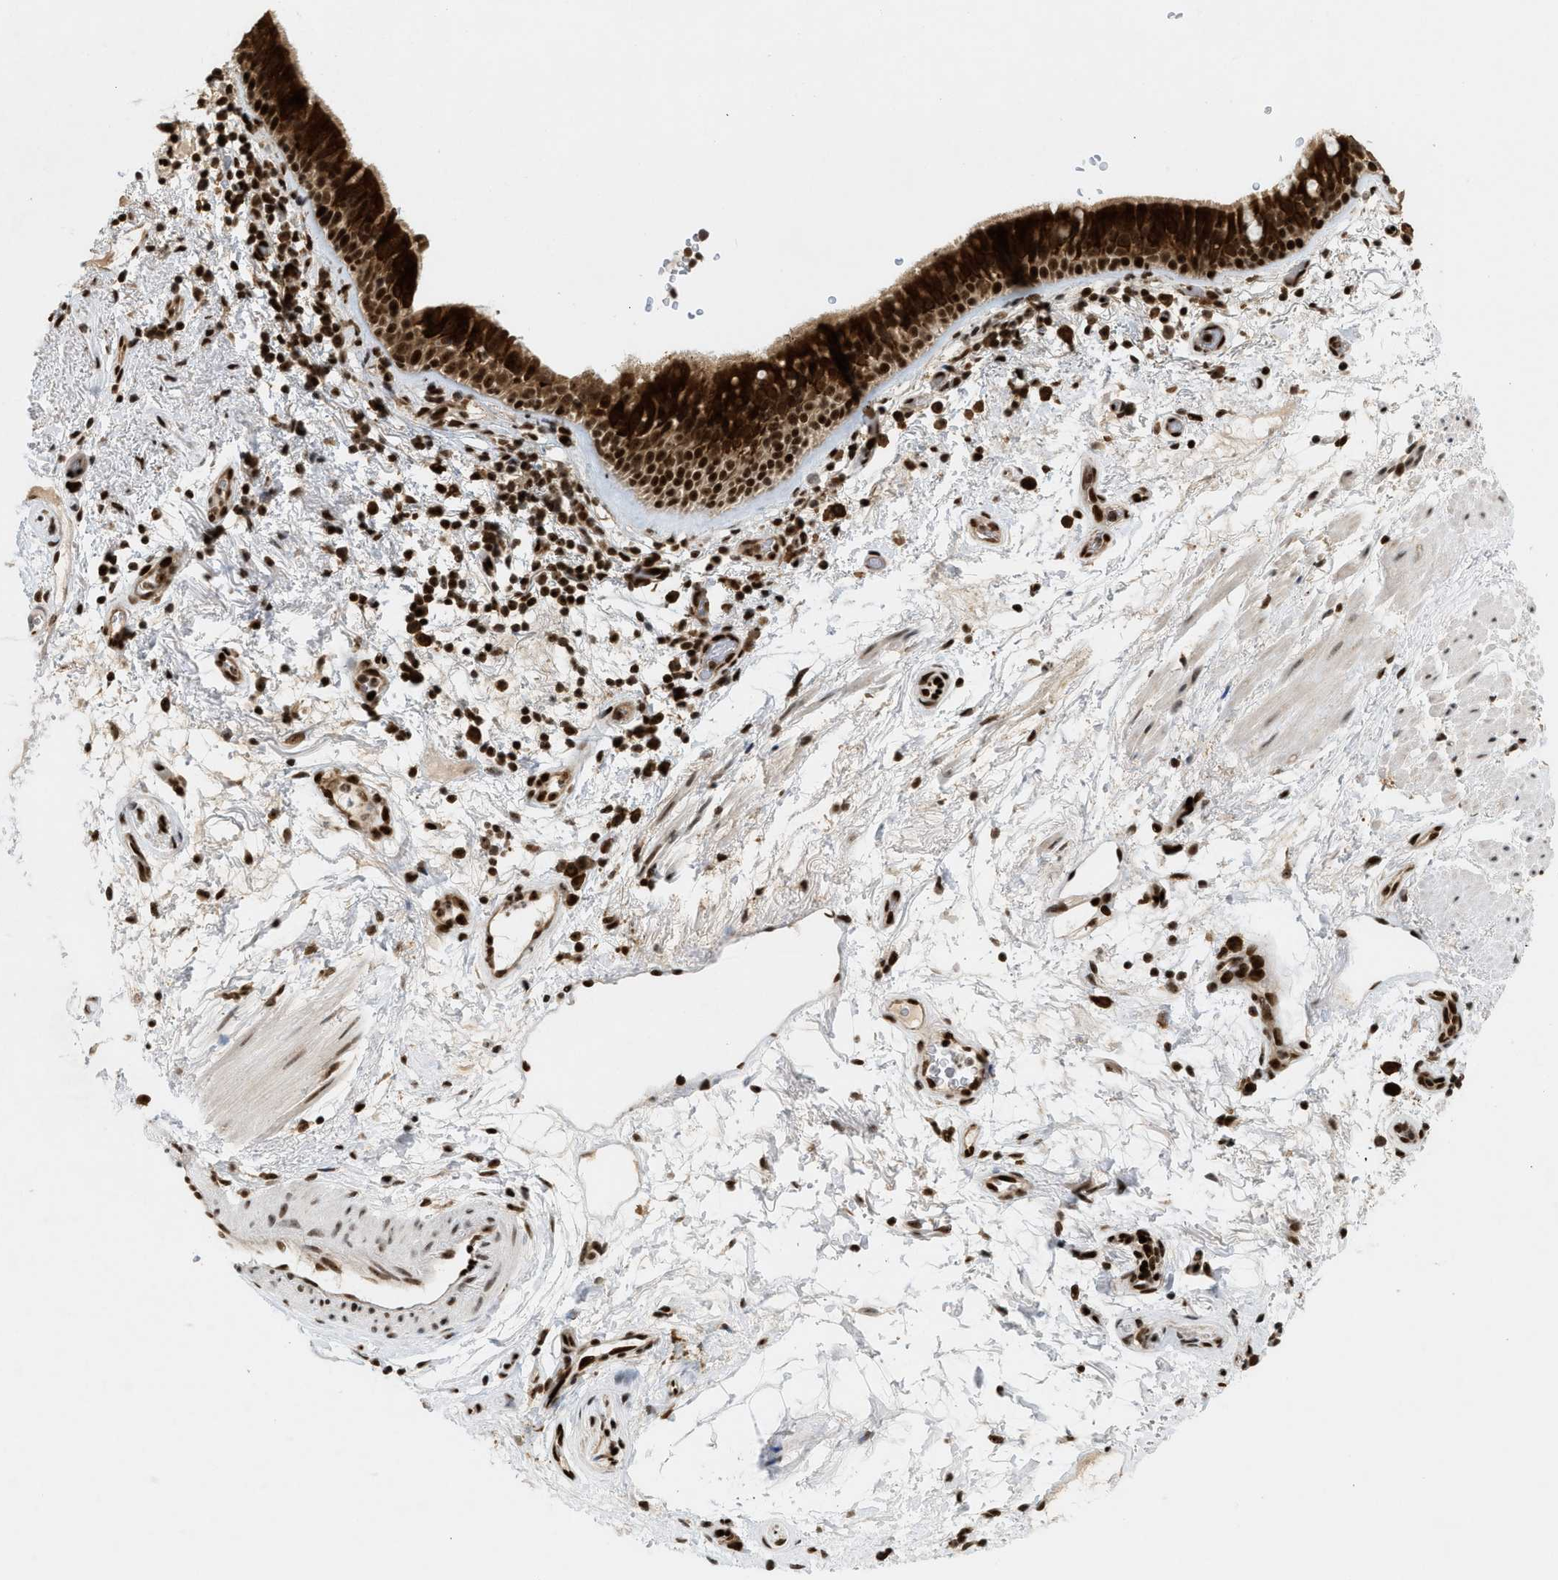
{"staining": {"intensity": "strong", "quantity": ">75%", "location": "cytoplasmic/membranous,nuclear"}, "tissue": "bronchus", "cell_type": "Respiratory epithelial cells", "image_type": "normal", "snomed": [{"axis": "morphology", "description": "Normal tissue, NOS"}, {"axis": "morphology", "description": "Inflammation, NOS"}, {"axis": "topography", "description": "Cartilage tissue"}, {"axis": "topography", "description": "Bronchus"}], "caption": "Immunohistochemistry (IHC) (DAB) staining of normal bronchus demonstrates strong cytoplasmic/membranous,nuclear protein positivity in about >75% of respiratory epithelial cells.", "gene": "ZNF22", "patient": {"sex": "male", "age": 77}}